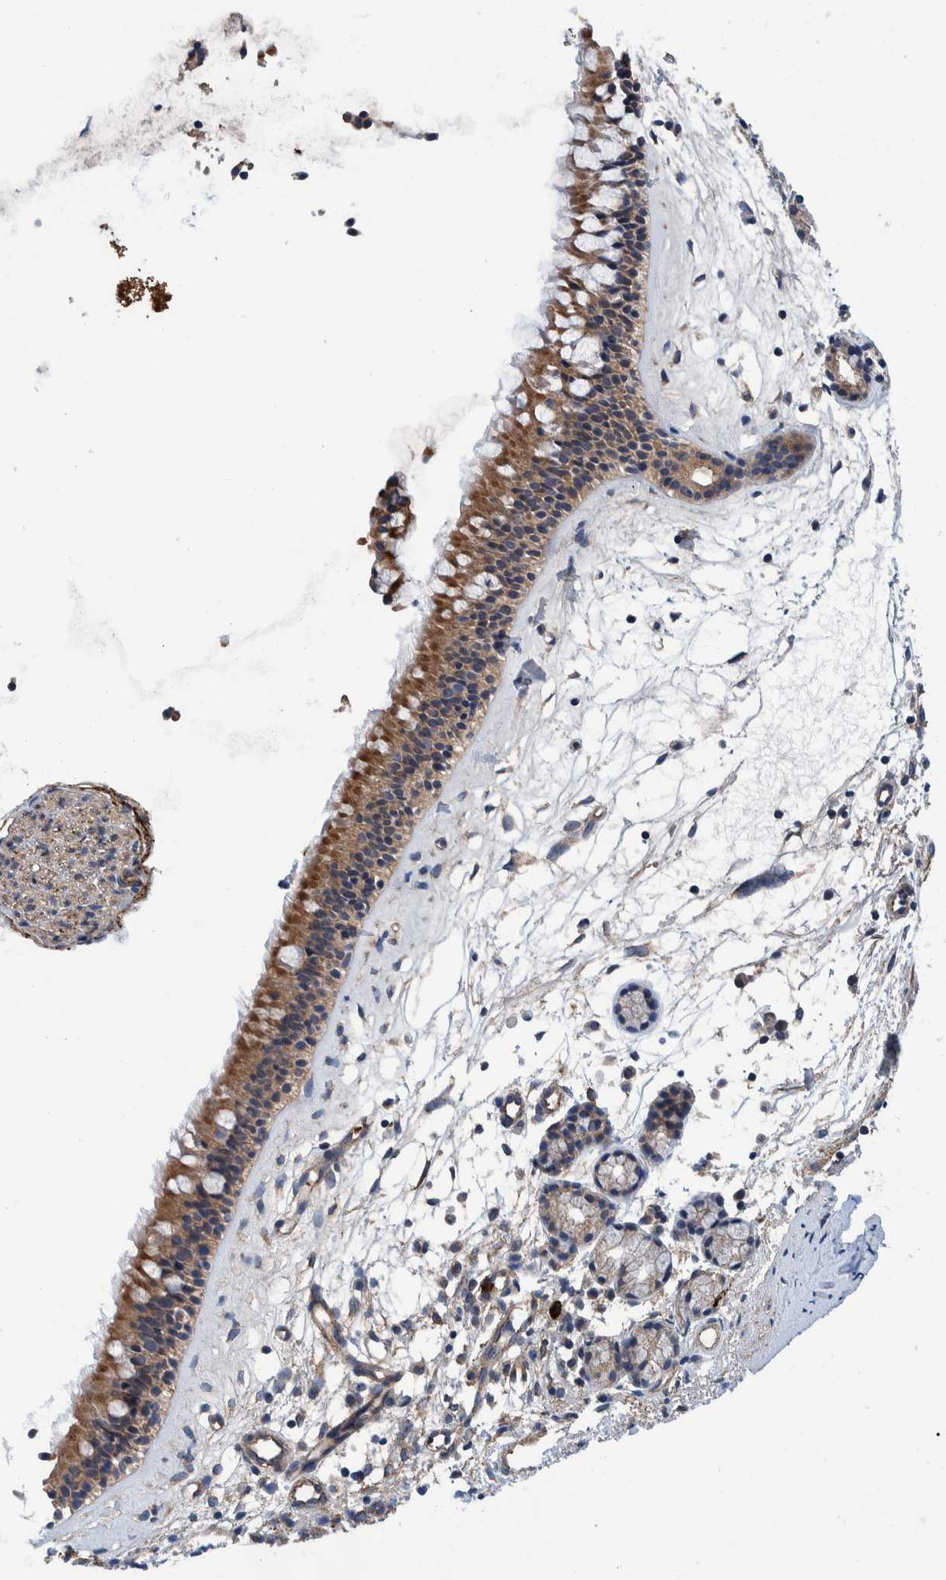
{"staining": {"intensity": "moderate", "quantity": ">75%", "location": "cytoplasmic/membranous"}, "tissue": "nasopharynx", "cell_type": "Respiratory epithelial cells", "image_type": "normal", "snomed": [{"axis": "morphology", "description": "Normal tissue, NOS"}, {"axis": "topography", "description": "Nasopharynx"}], "caption": "Immunohistochemical staining of unremarkable nasopharynx displays moderate cytoplasmic/membranous protein expression in about >75% of respiratory epithelial cells.", "gene": "ENSG00000262660", "patient": {"sex": "female", "age": 42}}